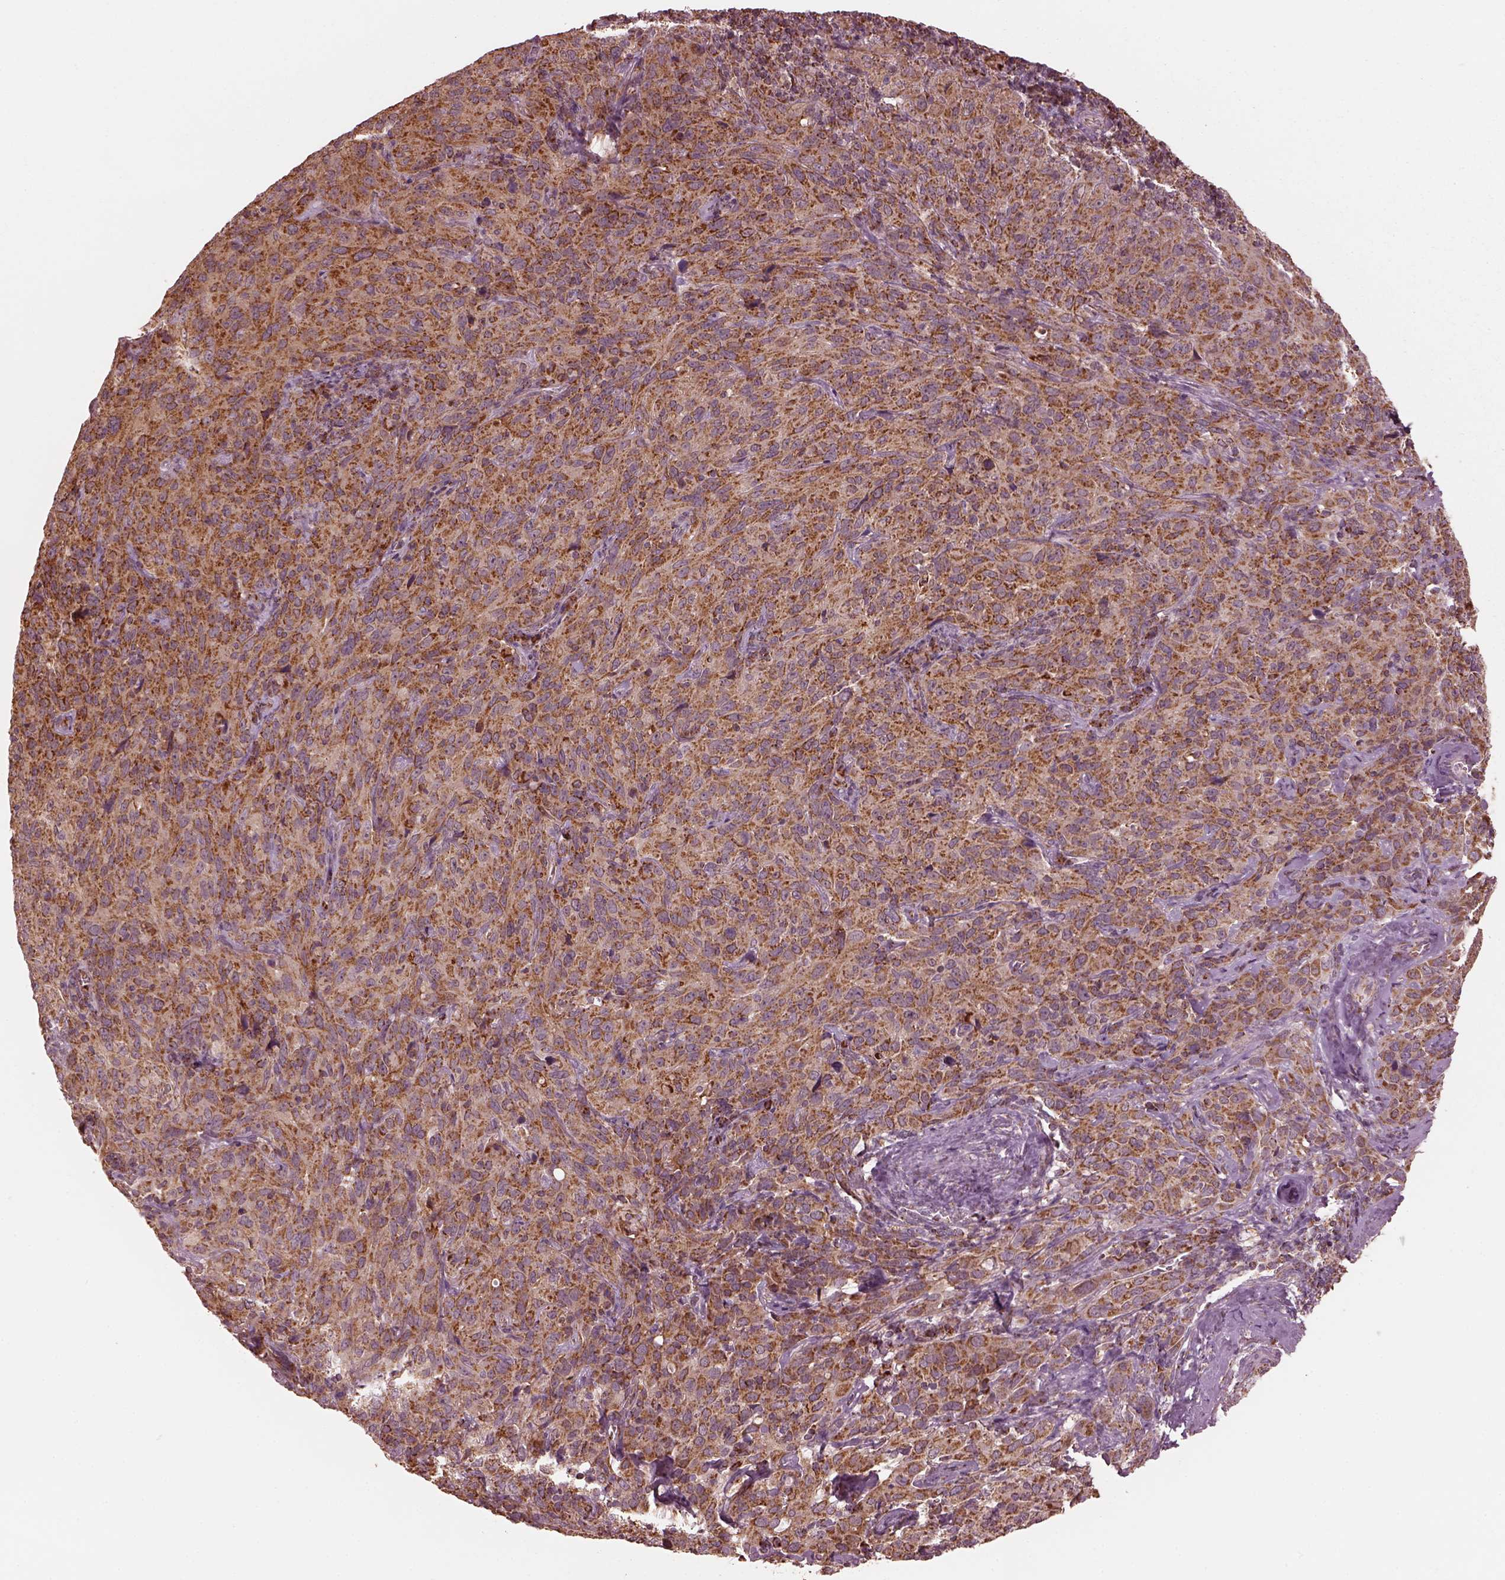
{"staining": {"intensity": "strong", "quantity": "25%-75%", "location": "cytoplasmic/membranous"}, "tissue": "cervical cancer", "cell_type": "Tumor cells", "image_type": "cancer", "snomed": [{"axis": "morphology", "description": "Squamous cell carcinoma, NOS"}, {"axis": "topography", "description": "Cervix"}], "caption": "There is high levels of strong cytoplasmic/membranous positivity in tumor cells of cervical cancer, as demonstrated by immunohistochemical staining (brown color).", "gene": "NDUFB10", "patient": {"sex": "female", "age": 51}}